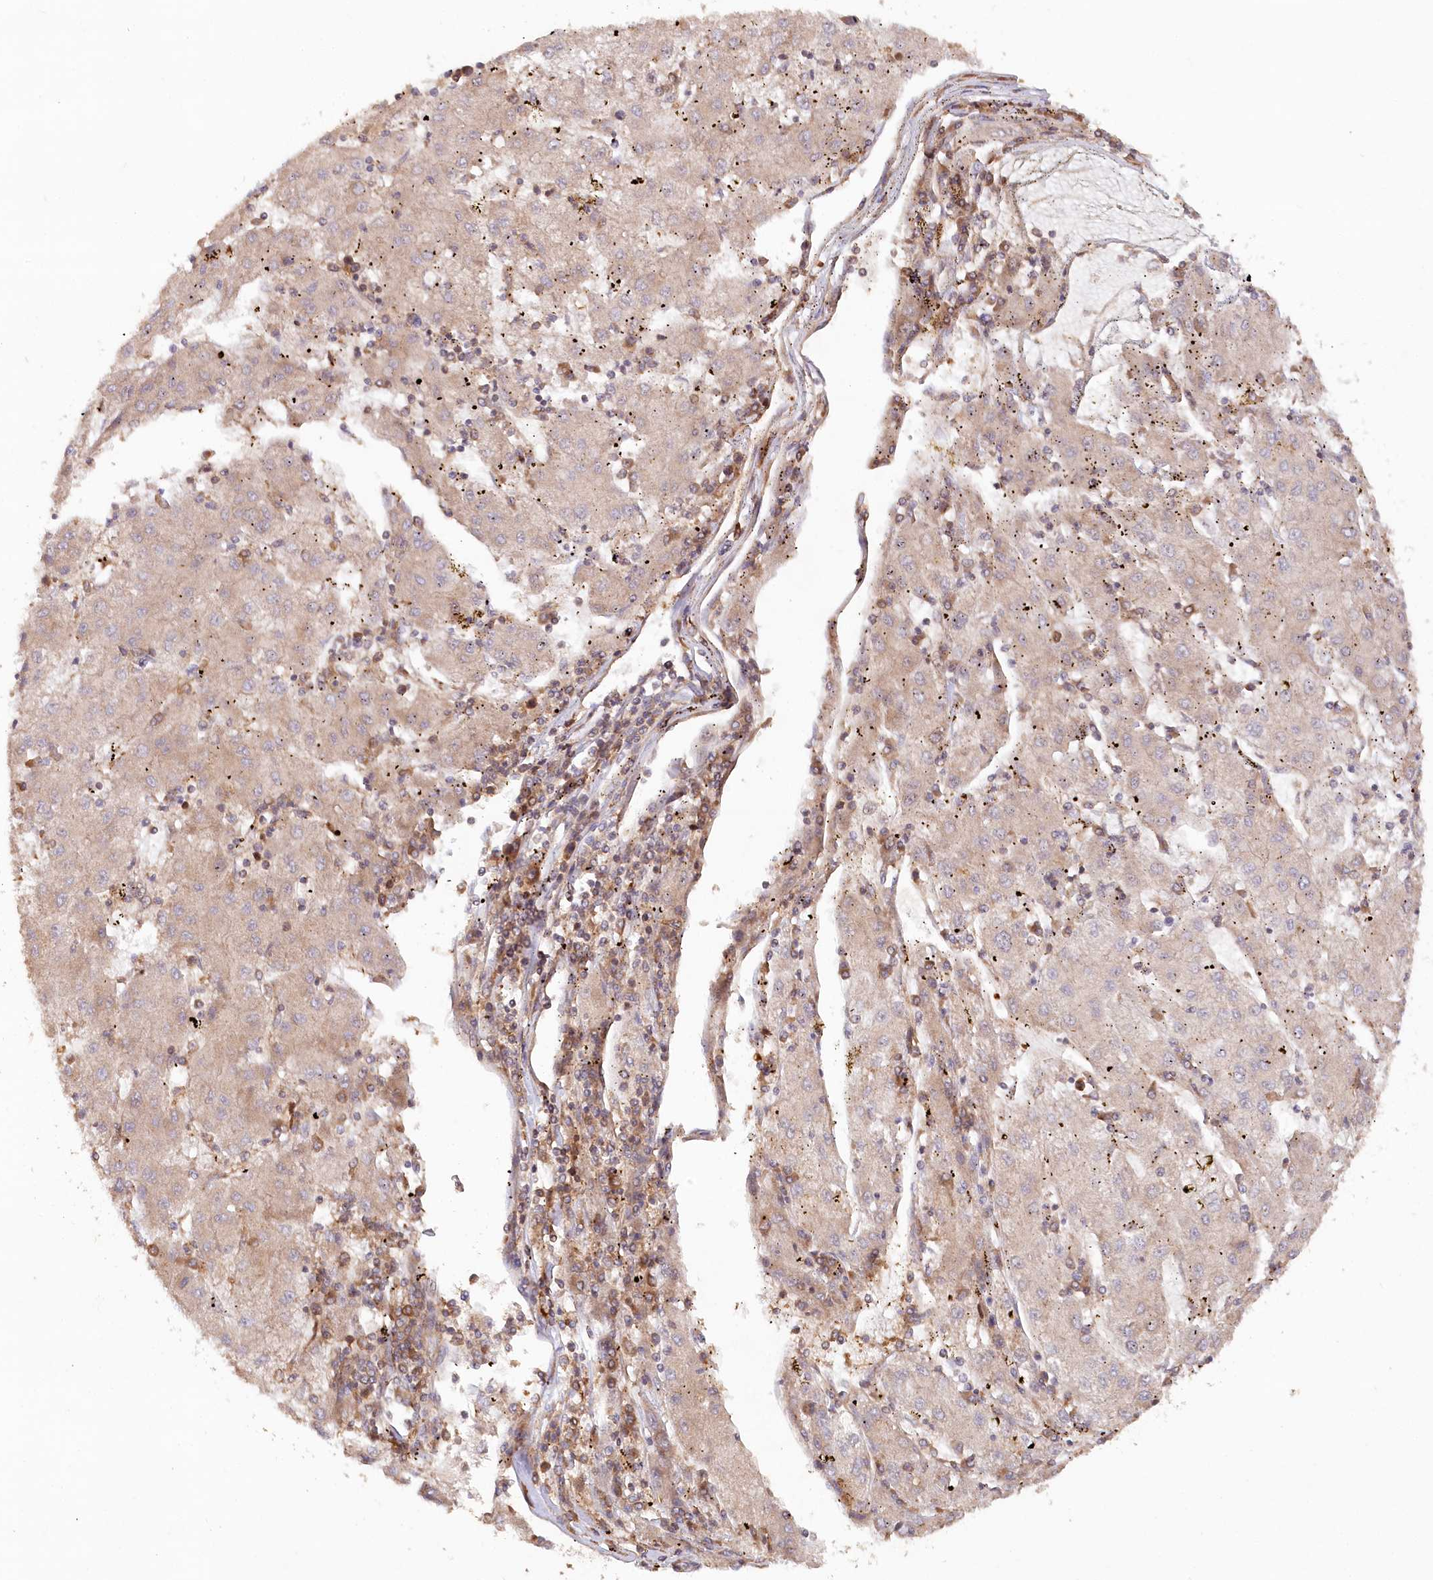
{"staining": {"intensity": "weak", "quantity": ">75%", "location": "cytoplasmic/membranous"}, "tissue": "liver cancer", "cell_type": "Tumor cells", "image_type": "cancer", "snomed": [{"axis": "morphology", "description": "Carcinoma, Hepatocellular, NOS"}, {"axis": "topography", "description": "Liver"}], "caption": "Immunohistochemistry micrograph of neoplastic tissue: human liver cancer (hepatocellular carcinoma) stained using IHC exhibits low levels of weak protein expression localized specifically in the cytoplasmic/membranous of tumor cells, appearing as a cytoplasmic/membranous brown color.", "gene": "PAIP2", "patient": {"sex": "male", "age": 72}}